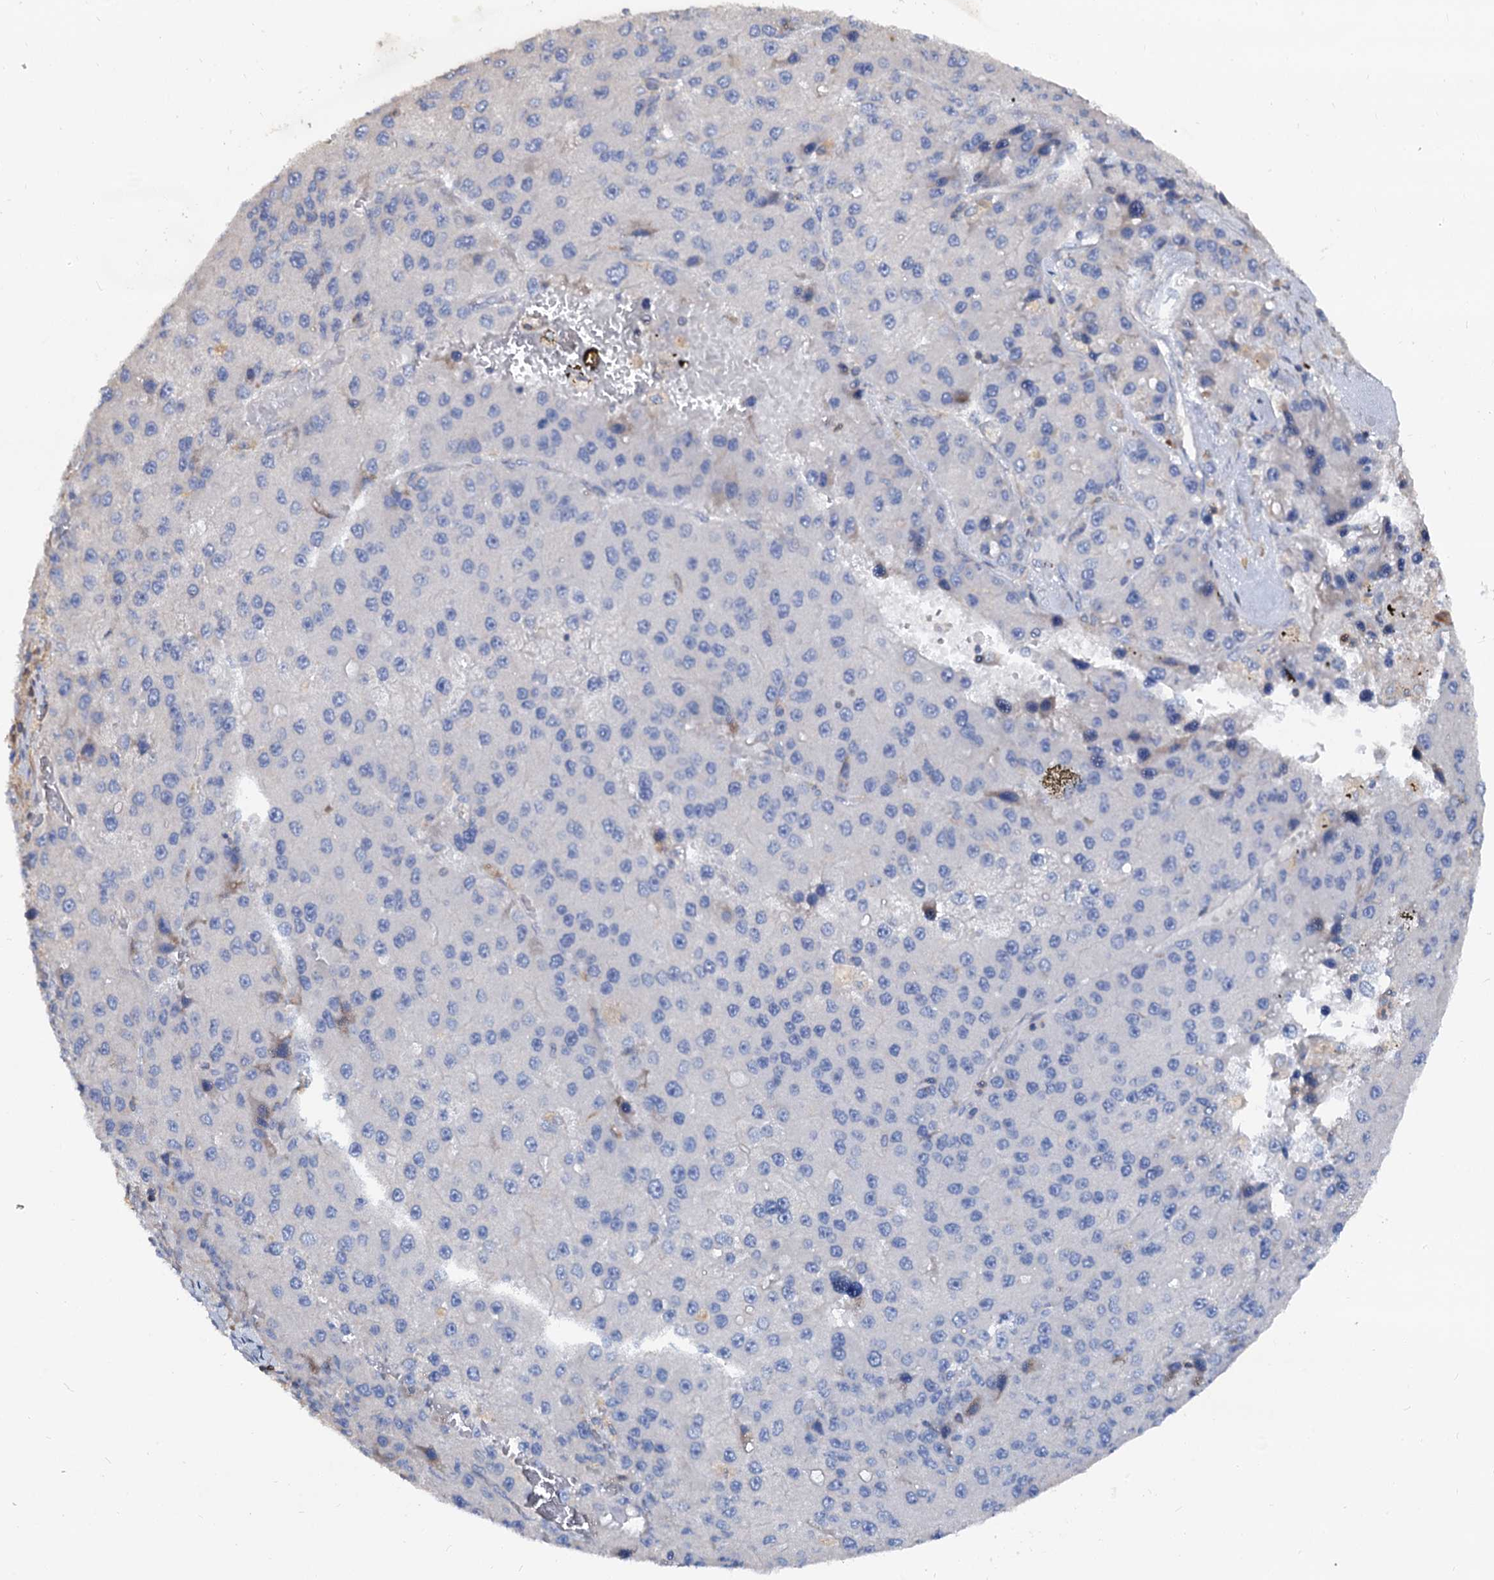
{"staining": {"intensity": "negative", "quantity": "none", "location": "none"}, "tissue": "liver cancer", "cell_type": "Tumor cells", "image_type": "cancer", "snomed": [{"axis": "morphology", "description": "Carcinoma, Hepatocellular, NOS"}, {"axis": "topography", "description": "Liver"}], "caption": "Immunohistochemical staining of human liver hepatocellular carcinoma displays no significant positivity in tumor cells.", "gene": "ANKRD13A", "patient": {"sex": "female", "age": 73}}